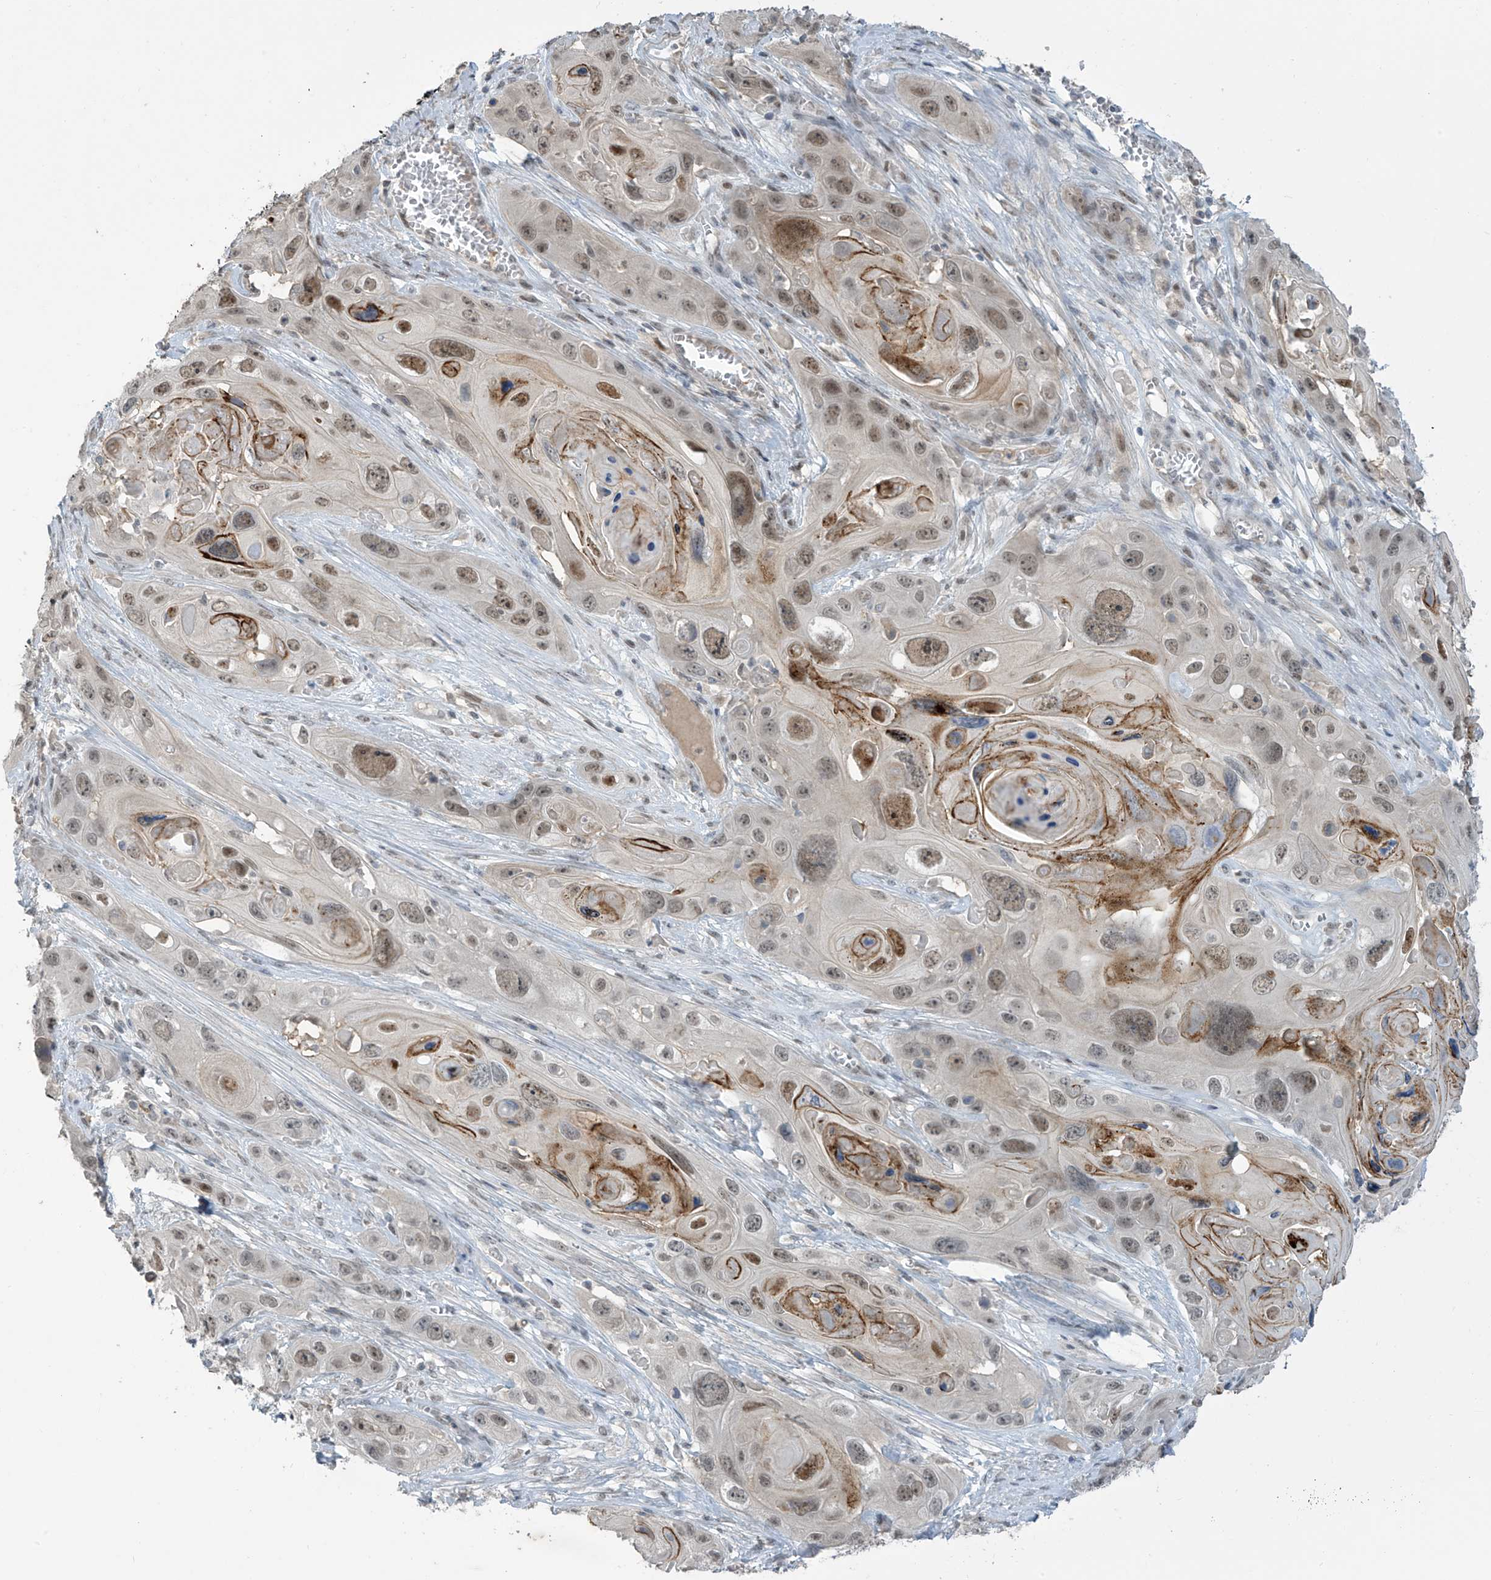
{"staining": {"intensity": "moderate", "quantity": ">75%", "location": "nuclear"}, "tissue": "skin cancer", "cell_type": "Tumor cells", "image_type": "cancer", "snomed": [{"axis": "morphology", "description": "Squamous cell carcinoma, NOS"}, {"axis": "topography", "description": "Skin"}], "caption": "Protein staining demonstrates moderate nuclear staining in about >75% of tumor cells in squamous cell carcinoma (skin). (IHC, brightfield microscopy, high magnification).", "gene": "METAP1D", "patient": {"sex": "male", "age": 55}}